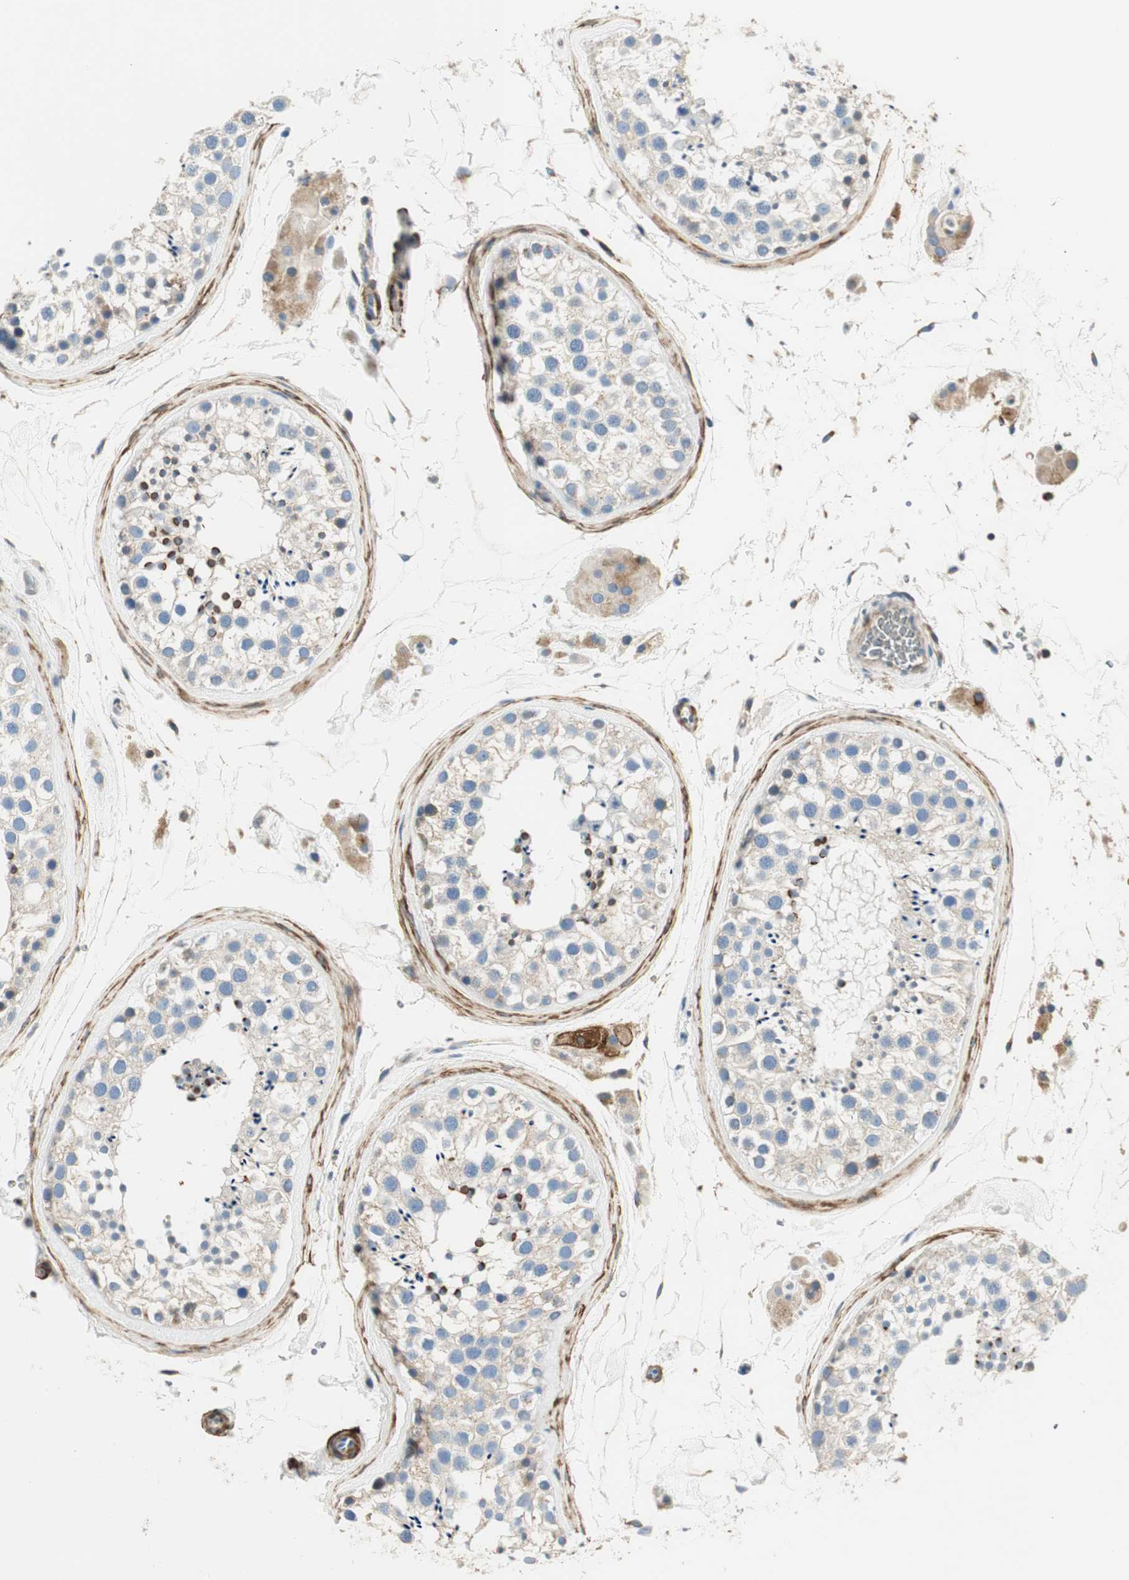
{"staining": {"intensity": "moderate", "quantity": "<25%", "location": "cytoplasmic/membranous"}, "tissue": "testis", "cell_type": "Cells in seminiferous ducts", "image_type": "normal", "snomed": [{"axis": "morphology", "description": "Normal tissue, NOS"}, {"axis": "topography", "description": "Testis"}], "caption": "The image displays staining of normal testis, revealing moderate cytoplasmic/membranous protein staining (brown color) within cells in seminiferous ducts.", "gene": "RORB", "patient": {"sex": "male", "age": 46}}